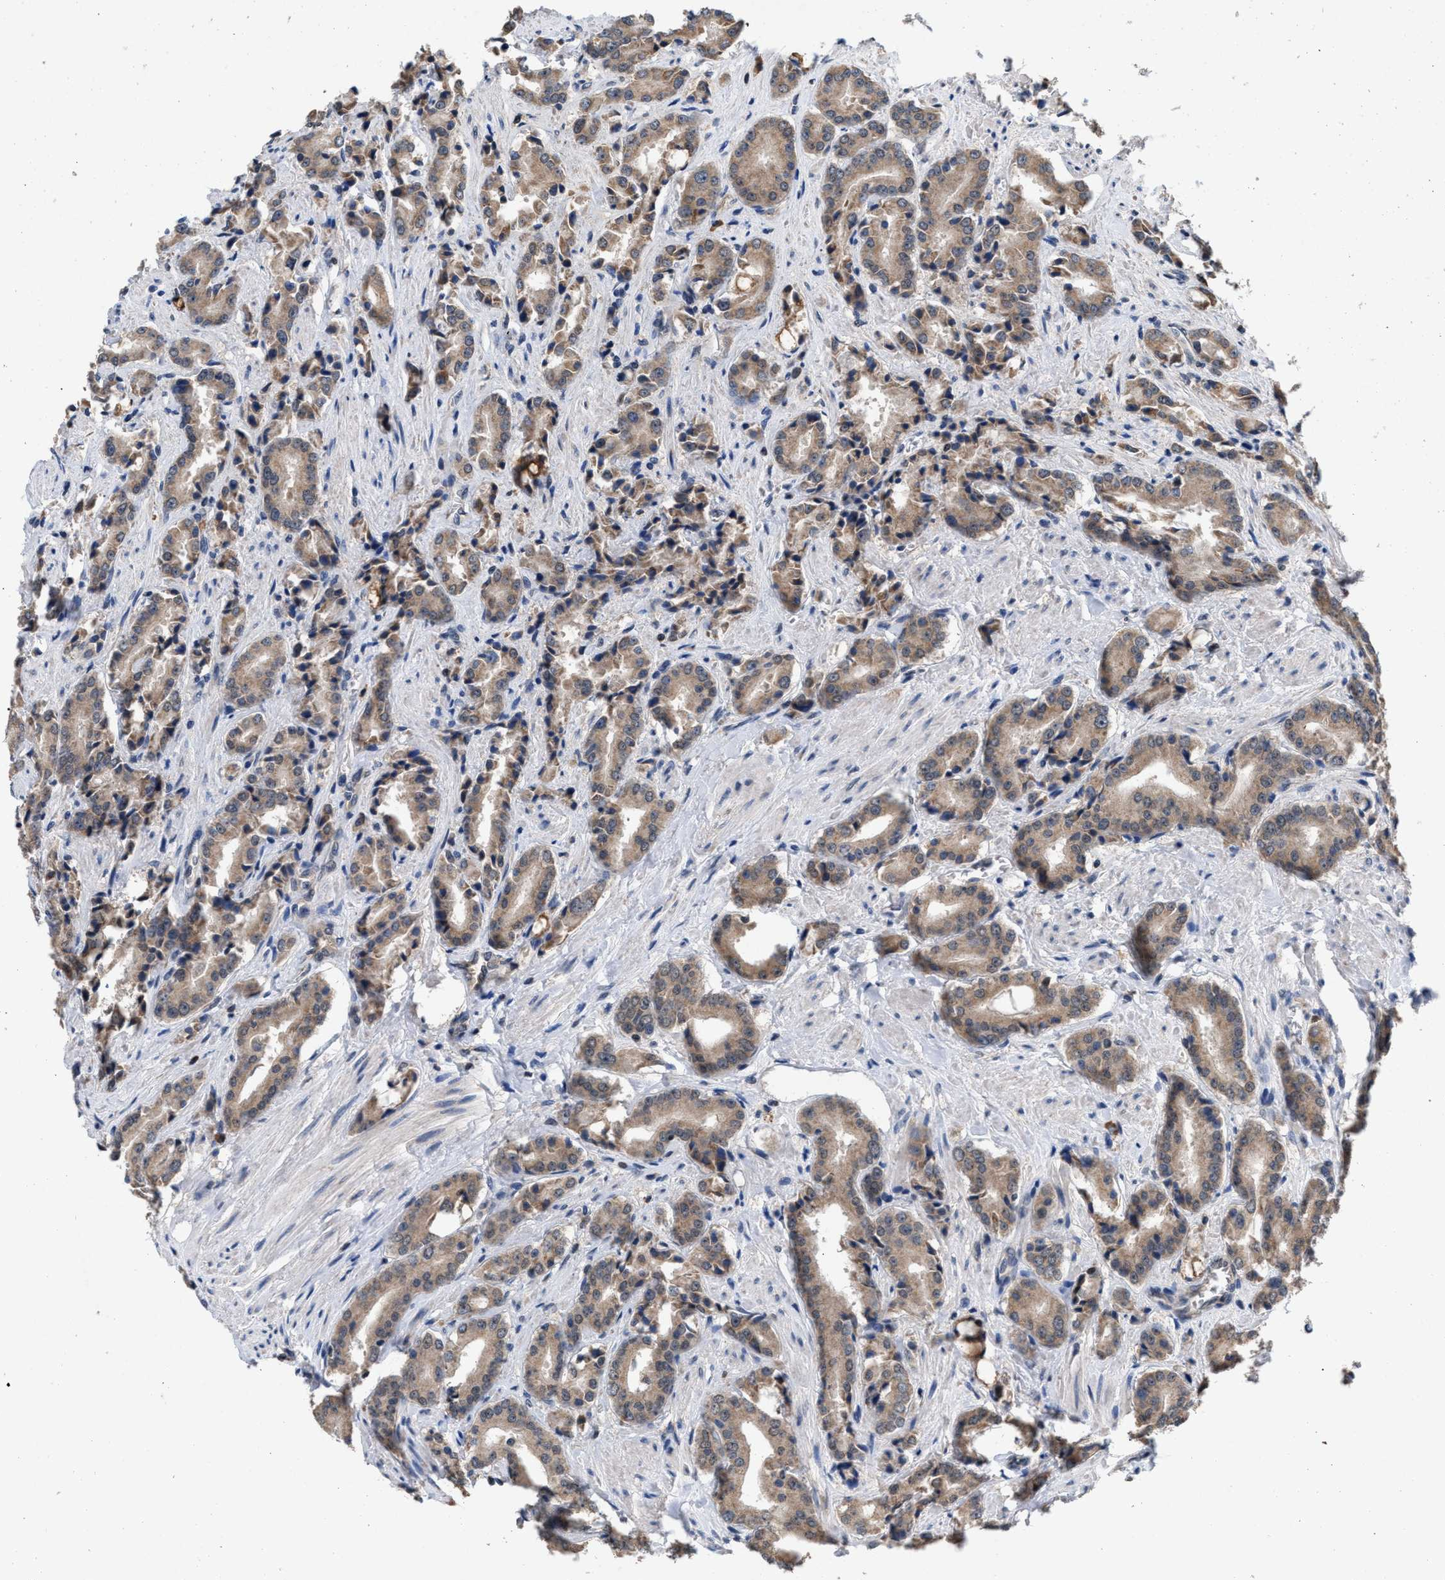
{"staining": {"intensity": "weak", "quantity": ">75%", "location": "cytoplasmic/membranous"}, "tissue": "prostate cancer", "cell_type": "Tumor cells", "image_type": "cancer", "snomed": [{"axis": "morphology", "description": "Adenocarcinoma, High grade"}, {"axis": "topography", "description": "Prostate"}], "caption": "Immunohistochemistry of human adenocarcinoma (high-grade) (prostate) shows low levels of weak cytoplasmic/membranous staining in approximately >75% of tumor cells. The staining was performed using DAB (3,3'-diaminobenzidine) to visualize the protein expression in brown, while the nuclei were stained in blue with hematoxylin (Magnification: 20x).", "gene": "C9orf78", "patient": {"sex": "male", "age": 71}}